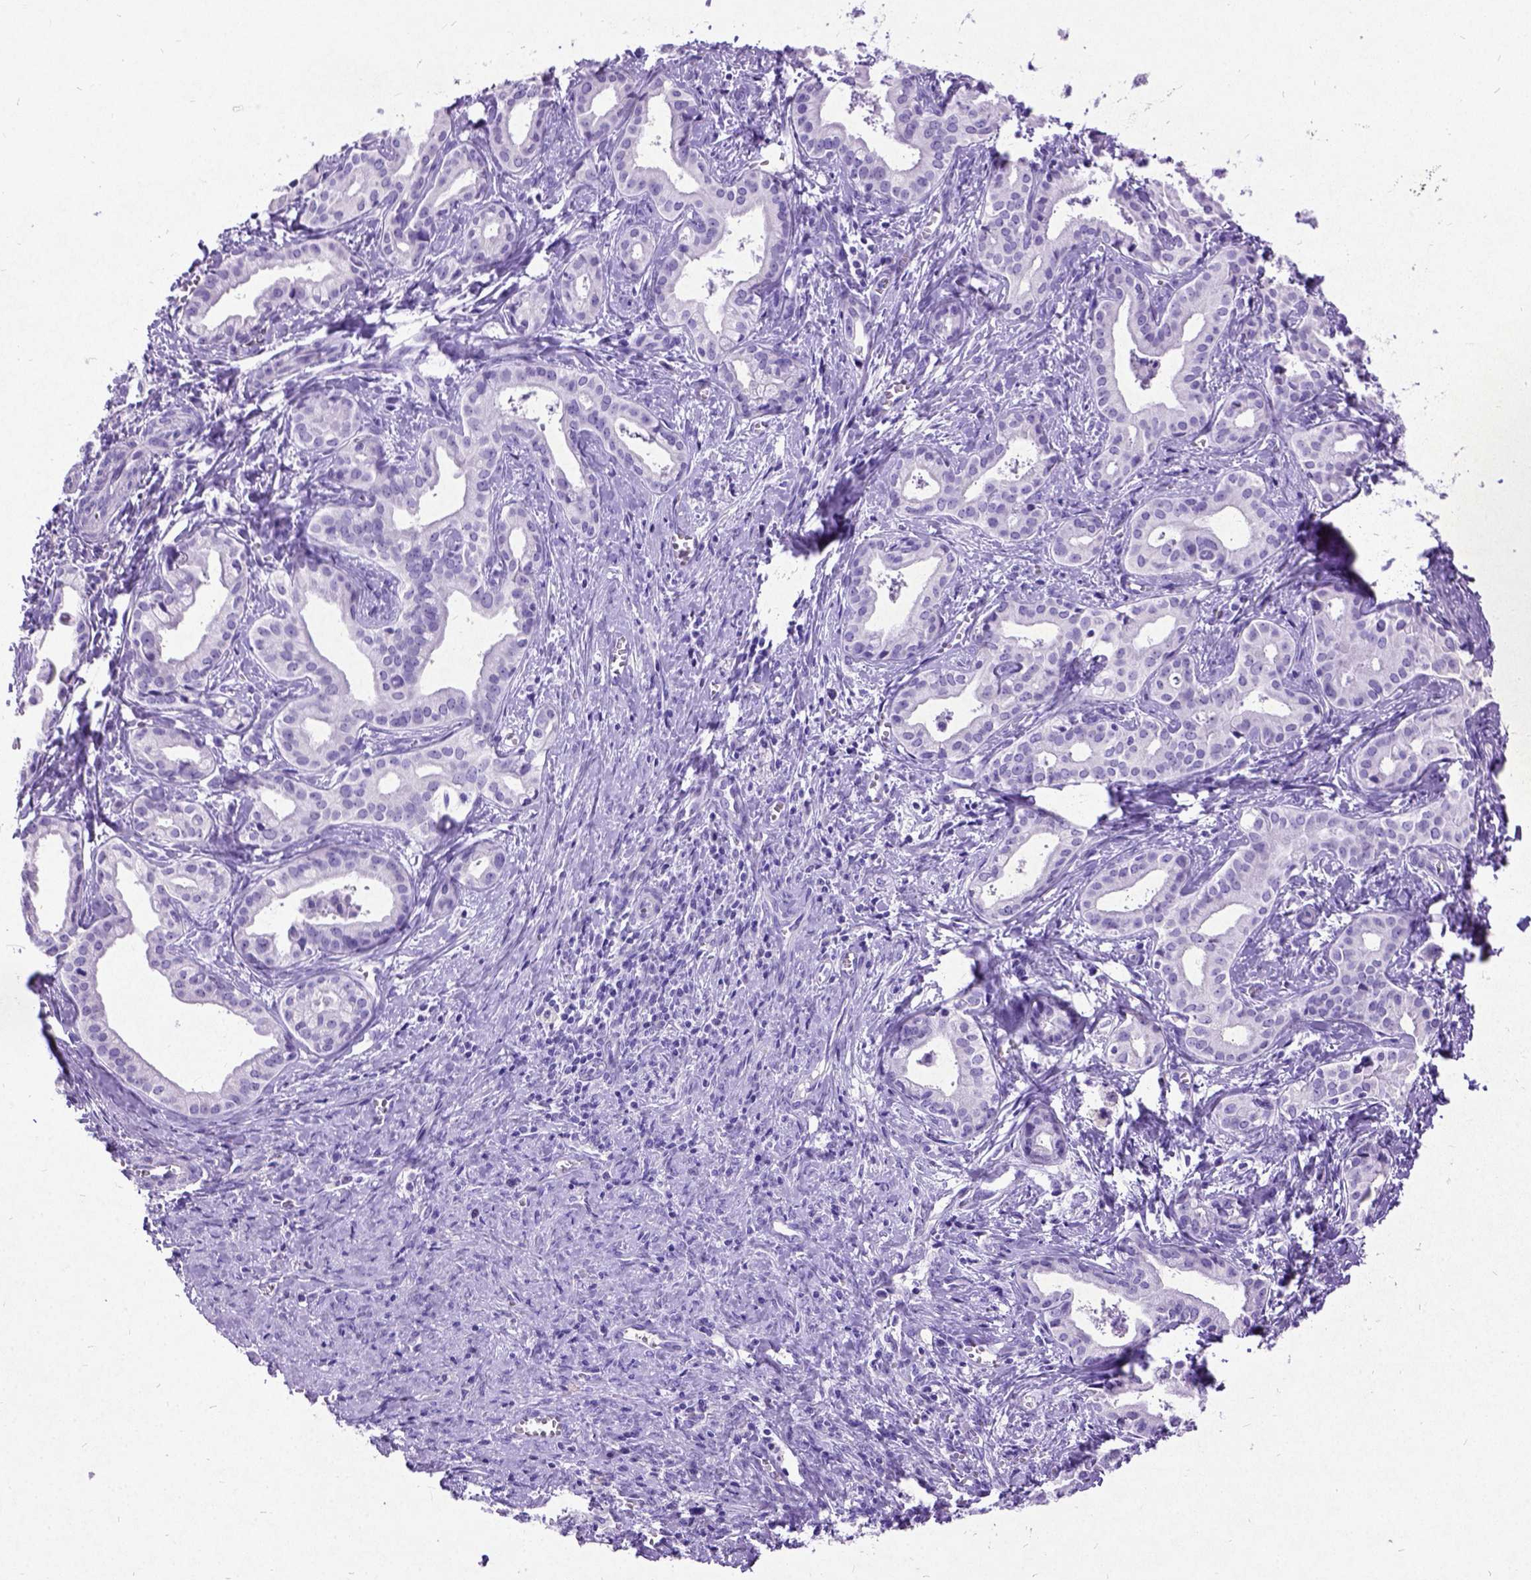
{"staining": {"intensity": "negative", "quantity": "none", "location": "none"}, "tissue": "liver cancer", "cell_type": "Tumor cells", "image_type": "cancer", "snomed": [{"axis": "morphology", "description": "Cholangiocarcinoma"}, {"axis": "topography", "description": "Liver"}], "caption": "This is an immunohistochemistry micrograph of human liver cancer. There is no positivity in tumor cells.", "gene": "NEUROD4", "patient": {"sex": "female", "age": 65}}